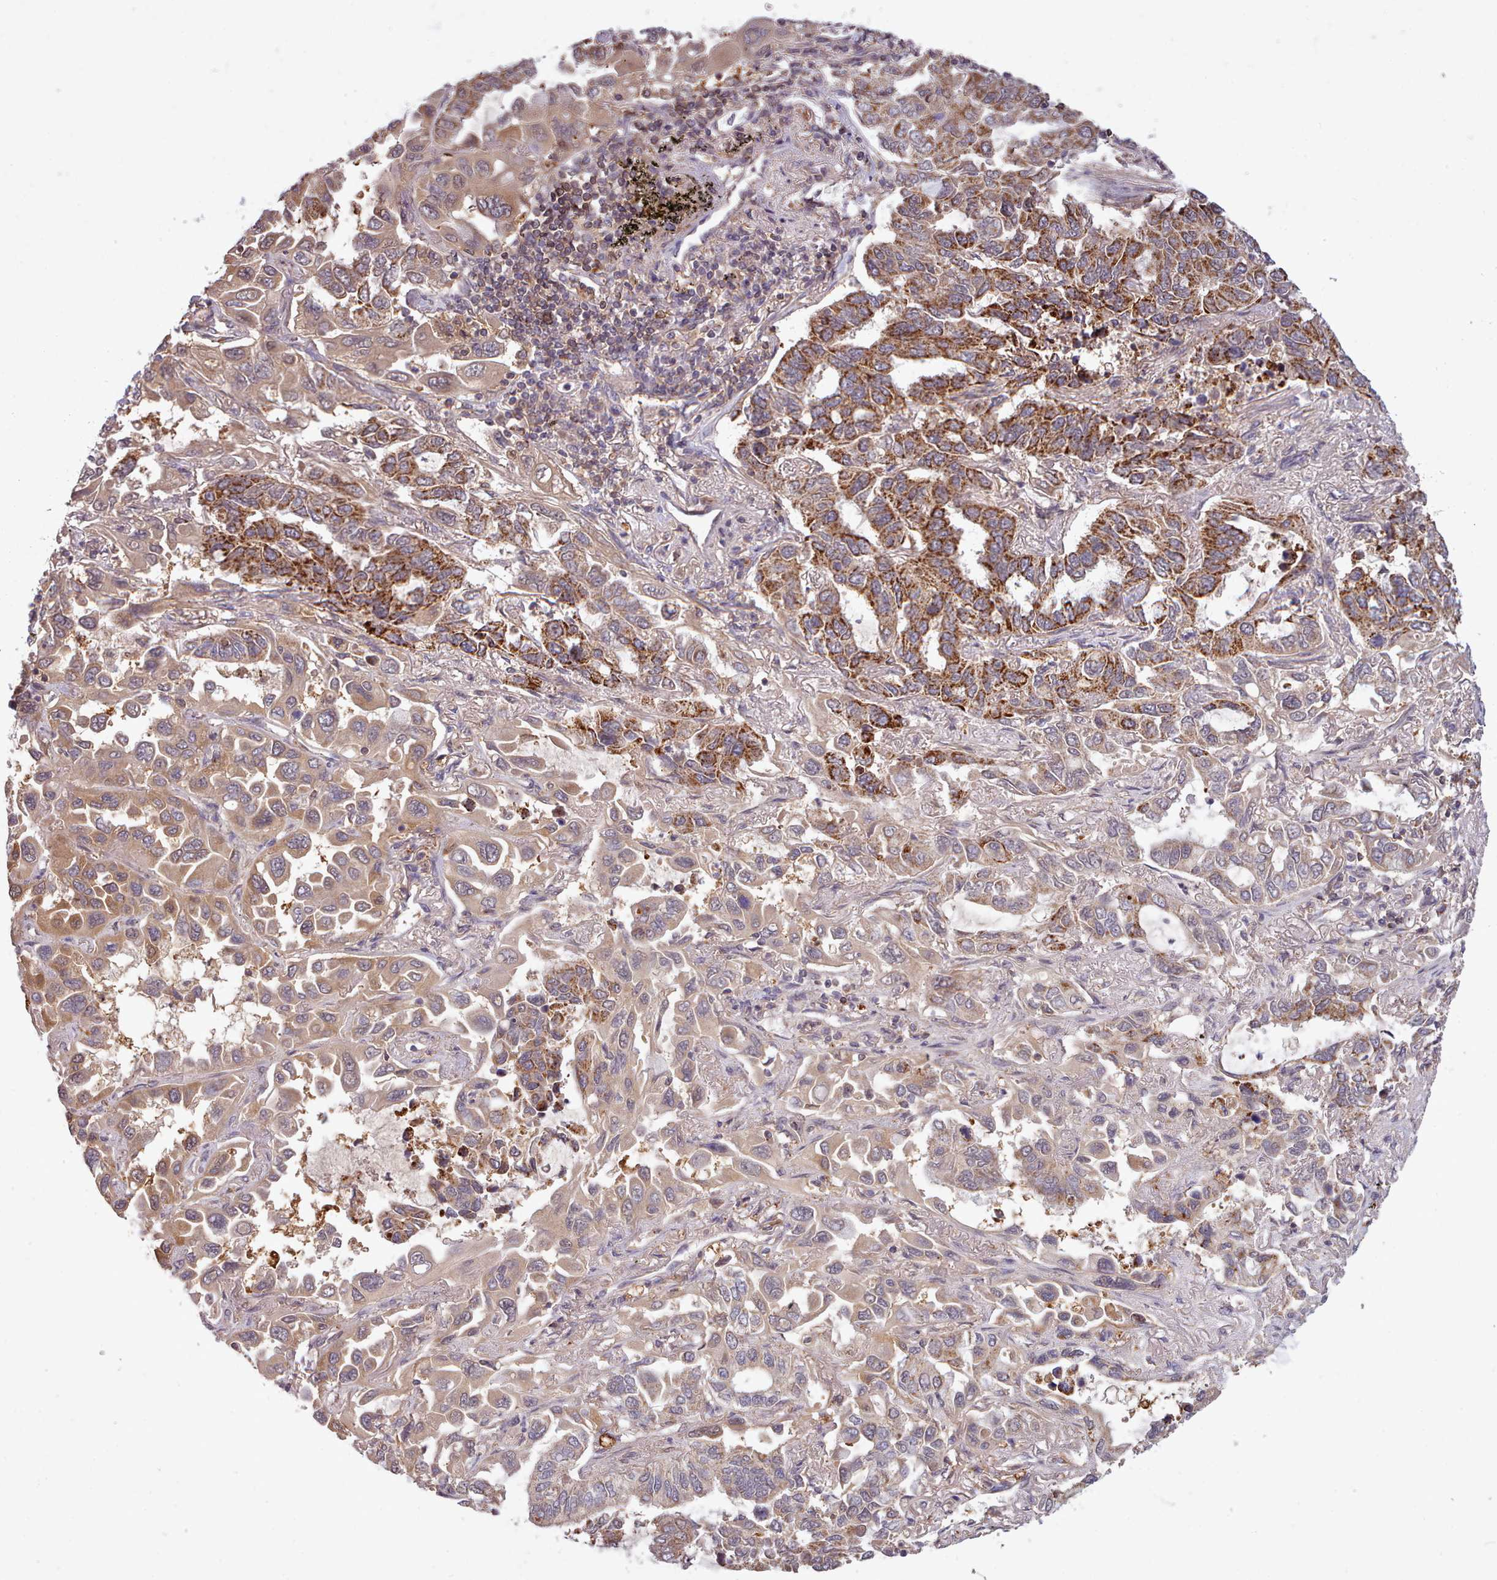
{"staining": {"intensity": "moderate", "quantity": ">75%", "location": "cytoplasmic/membranous"}, "tissue": "lung cancer", "cell_type": "Tumor cells", "image_type": "cancer", "snomed": [{"axis": "morphology", "description": "Adenocarcinoma, NOS"}, {"axis": "topography", "description": "Lung"}], "caption": "Immunohistochemistry (IHC) staining of lung adenocarcinoma, which displays medium levels of moderate cytoplasmic/membranous positivity in approximately >75% of tumor cells indicating moderate cytoplasmic/membranous protein positivity. The staining was performed using DAB (brown) for protein detection and nuclei were counterstained in hematoxylin (blue).", "gene": "ARL17A", "patient": {"sex": "male", "age": 64}}